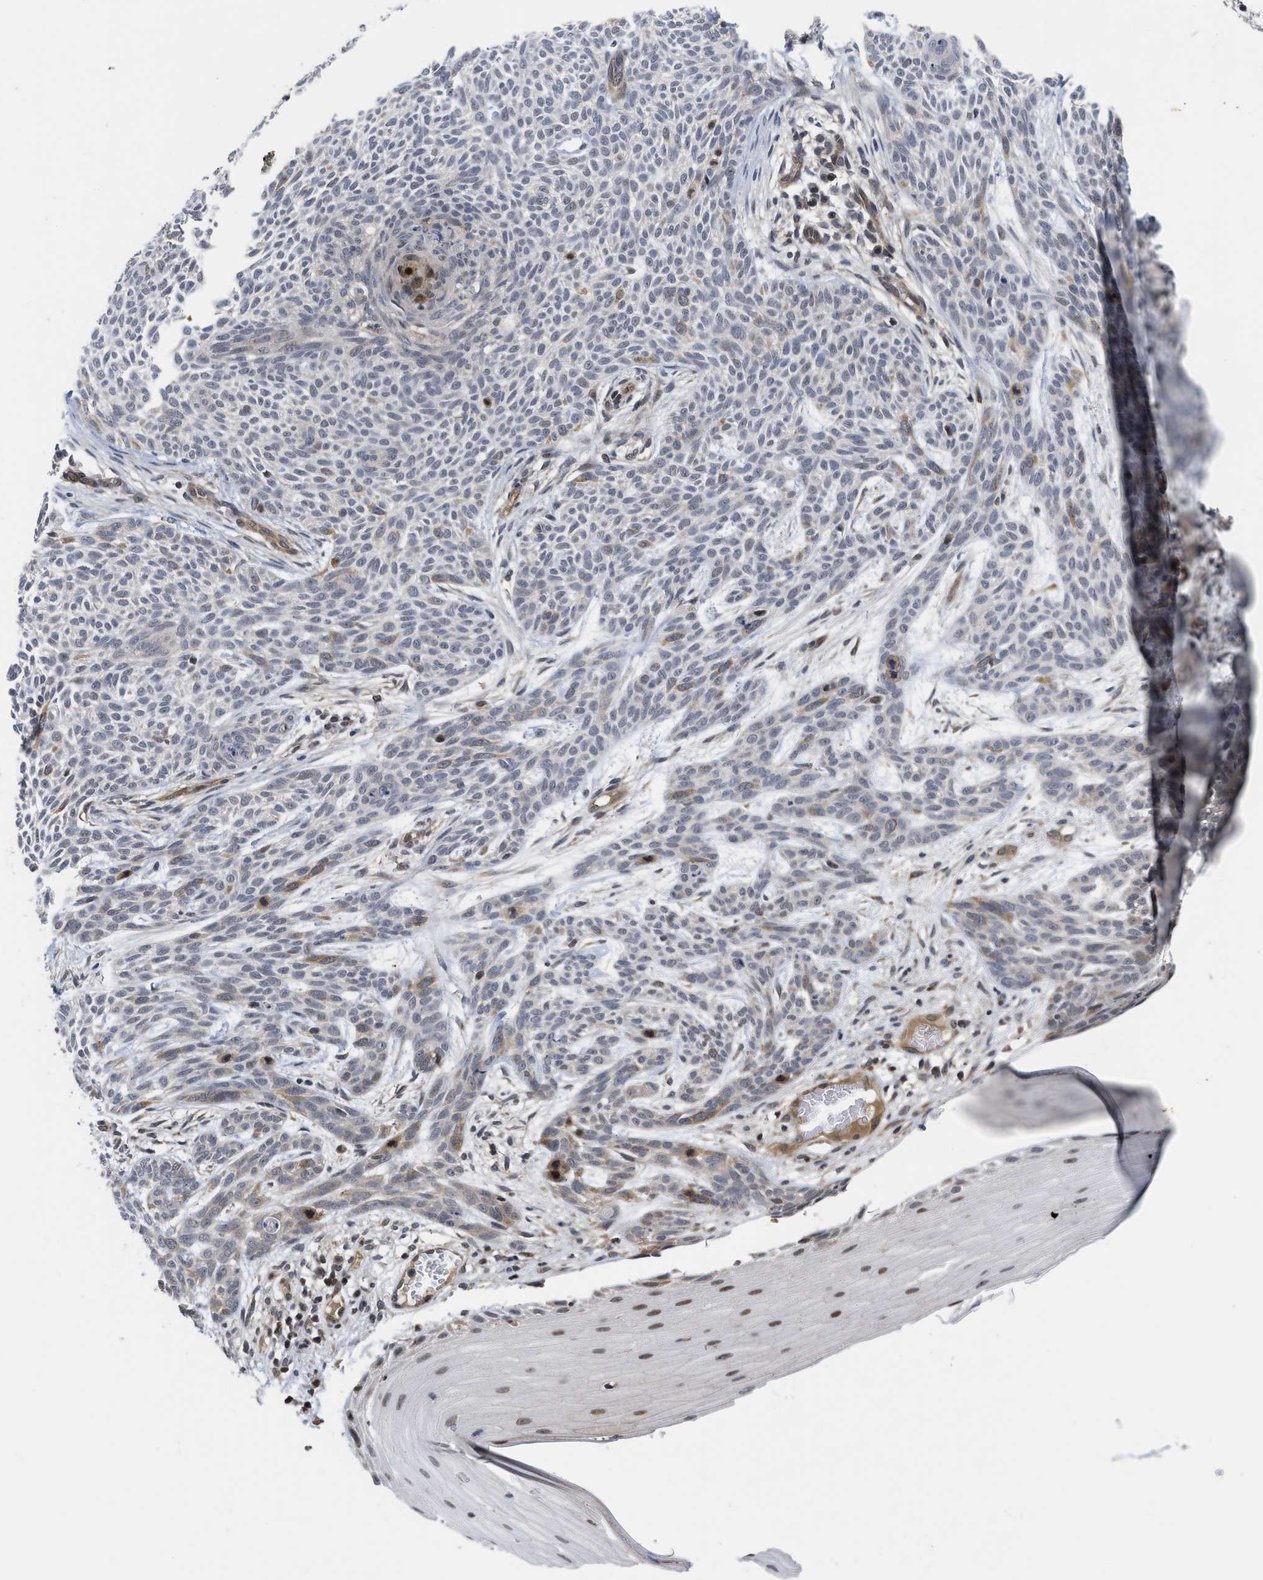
{"staining": {"intensity": "weak", "quantity": "<25%", "location": "cytoplasmic/membranous"}, "tissue": "skin cancer", "cell_type": "Tumor cells", "image_type": "cancer", "snomed": [{"axis": "morphology", "description": "Basal cell carcinoma"}, {"axis": "topography", "description": "Skin"}], "caption": "Immunohistochemistry (IHC) of skin cancer displays no expression in tumor cells.", "gene": "HIF1A", "patient": {"sex": "female", "age": 59}}